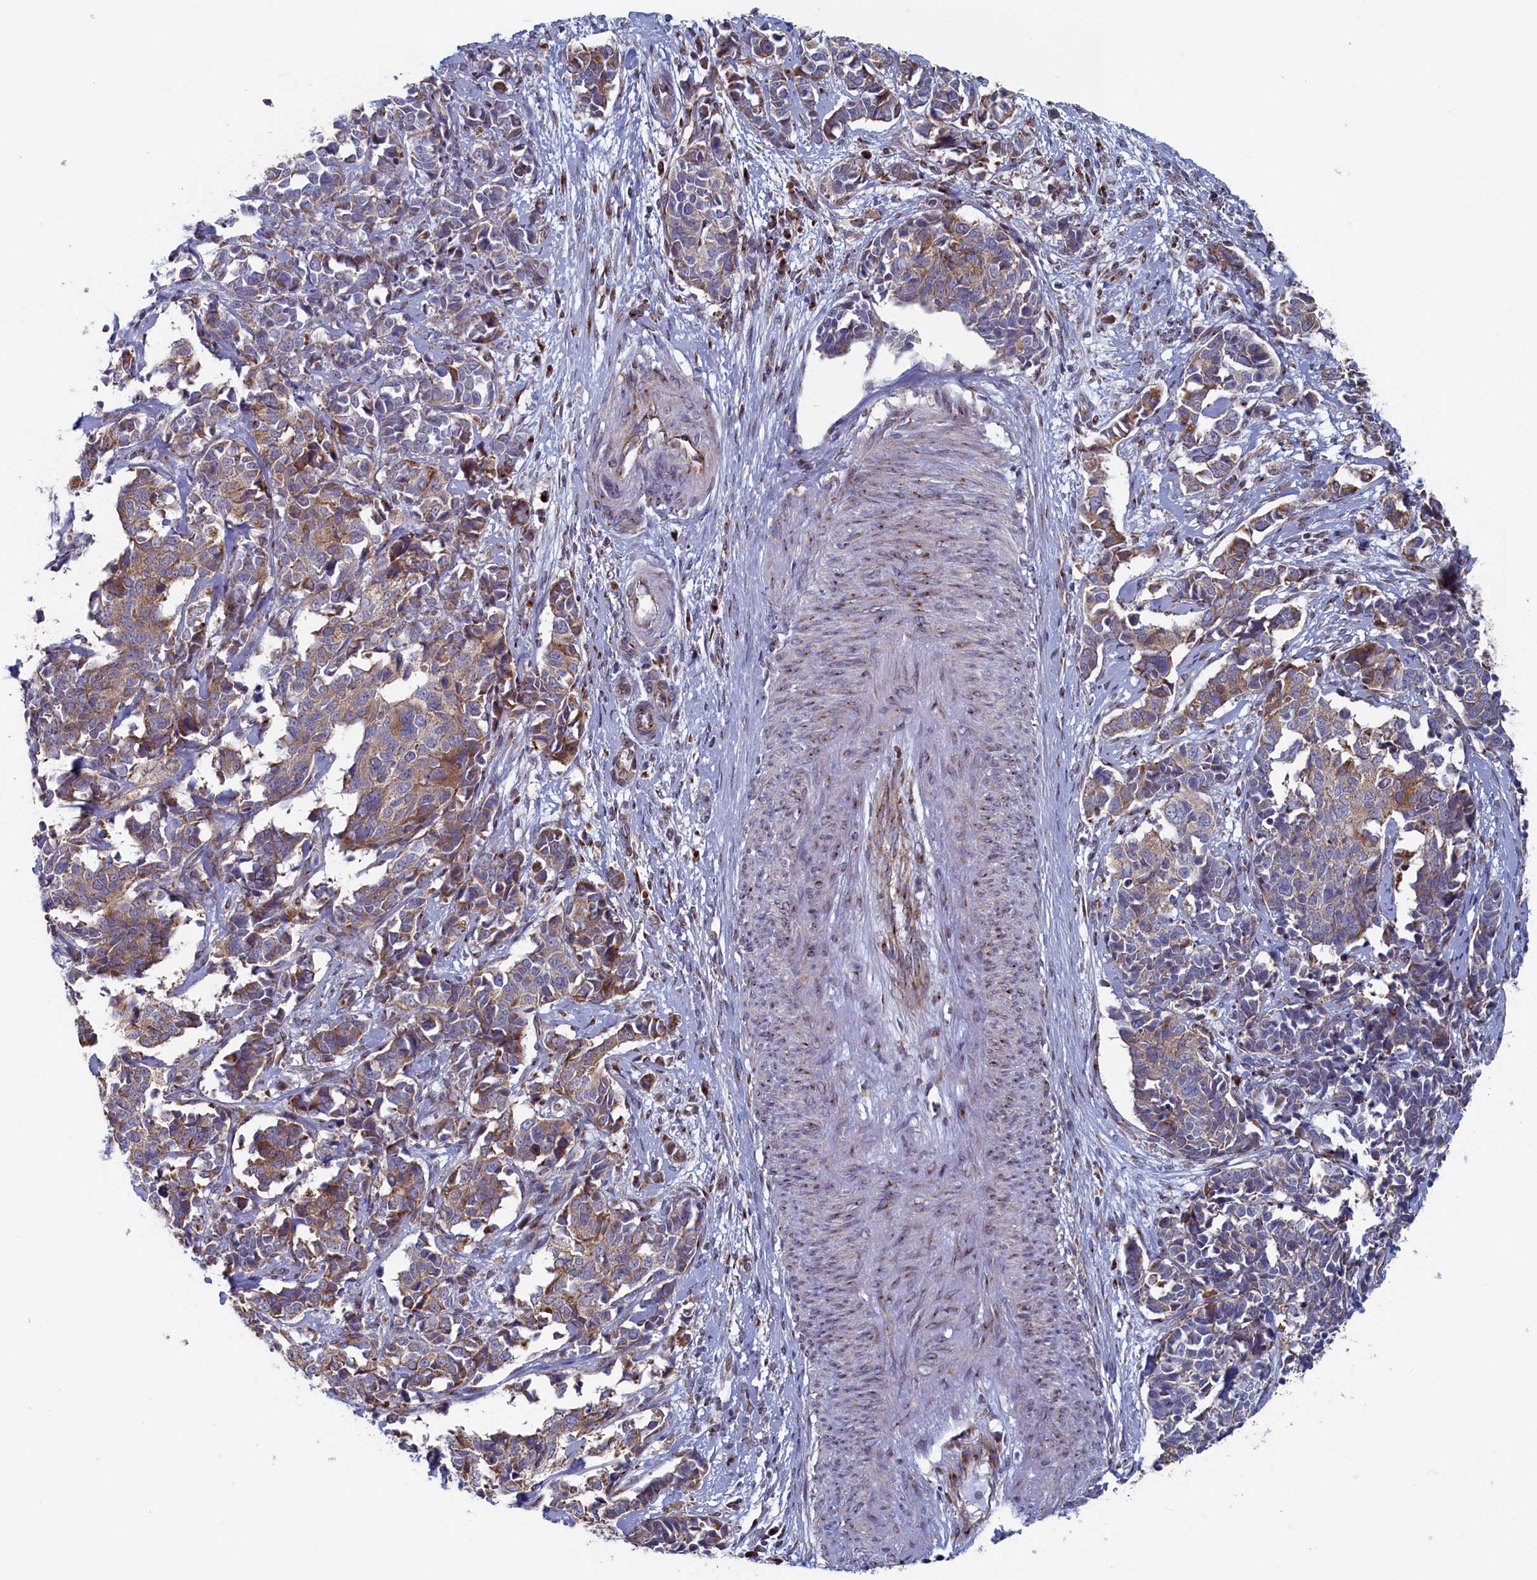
{"staining": {"intensity": "weak", "quantity": "25%-75%", "location": "cytoplasmic/membranous"}, "tissue": "cervical cancer", "cell_type": "Tumor cells", "image_type": "cancer", "snomed": [{"axis": "morphology", "description": "Normal tissue, NOS"}, {"axis": "morphology", "description": "Squamous cell carcinoma, NOS"}, {"axis": "topography", "description": "Cervix"}], "caption": "Weak cytoplasmic/membranous expression for a protein is appreciated in about 25%-75% of tumor cells of cervical cancer using IHC.", "gene": "MTFMT", "patient": {"sex": "female", "age": 35}}